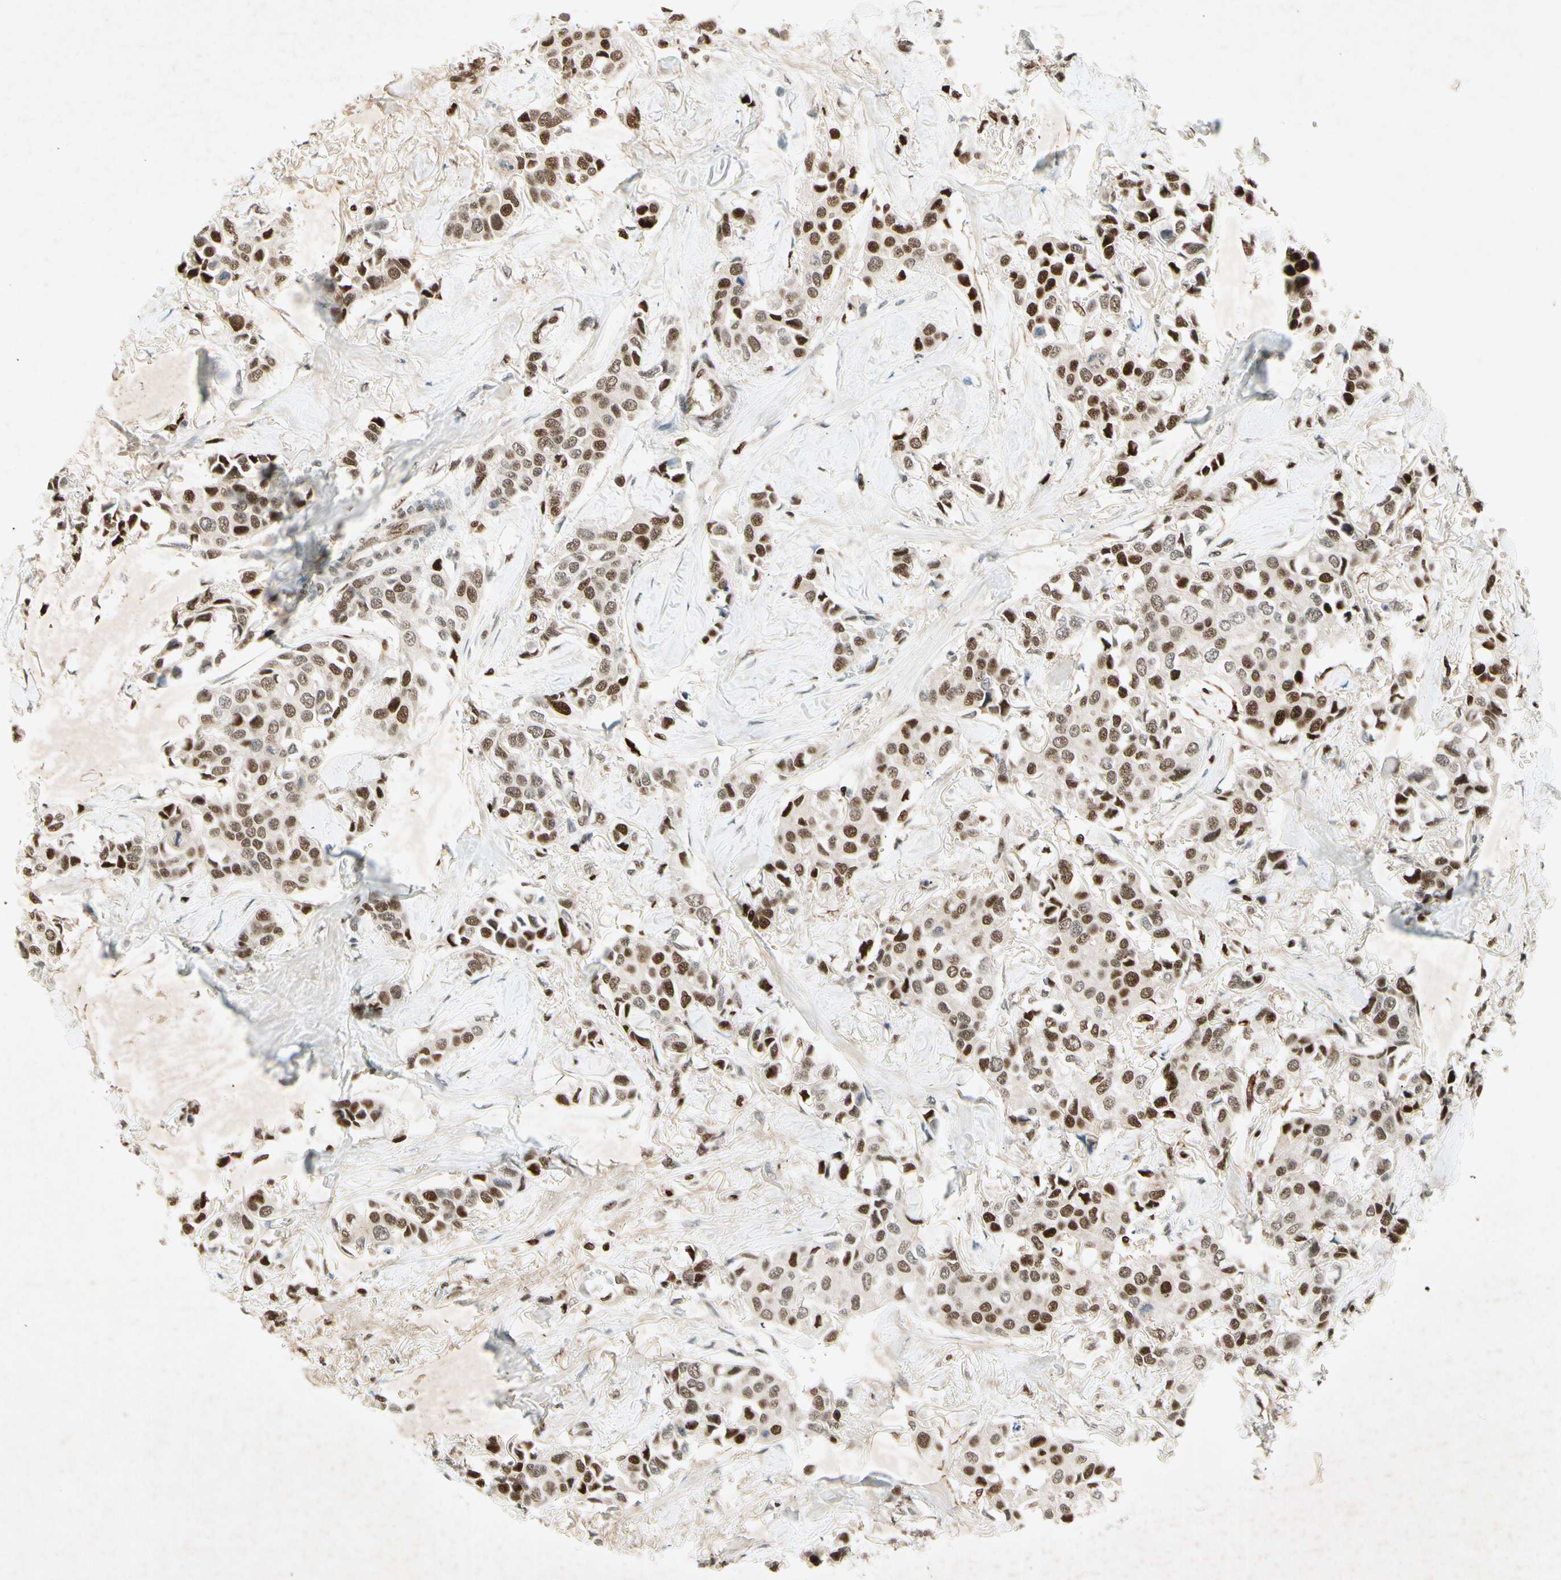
{"staining": {"intensity": "strong", "quantity": ">75%", "location": "nuclear"}, "tissue": "breast cancer", "cell_type": "Tumor cells", "image_type": "cancer", "snomed": [{"axis": "morphology", "description": "Duct carcinoma"}, {"axis": "topography", "description": "Breast"}], "caption": "Protein staining demonstrates strong nuclear staining in about >75% of tumor cells in breast cancer (intraductal carcinoma). The protein is shown in brown color, while the nuclei are stained blue.", "gene": "RNF43", "patient": {"sex": "female", "age": 80}}